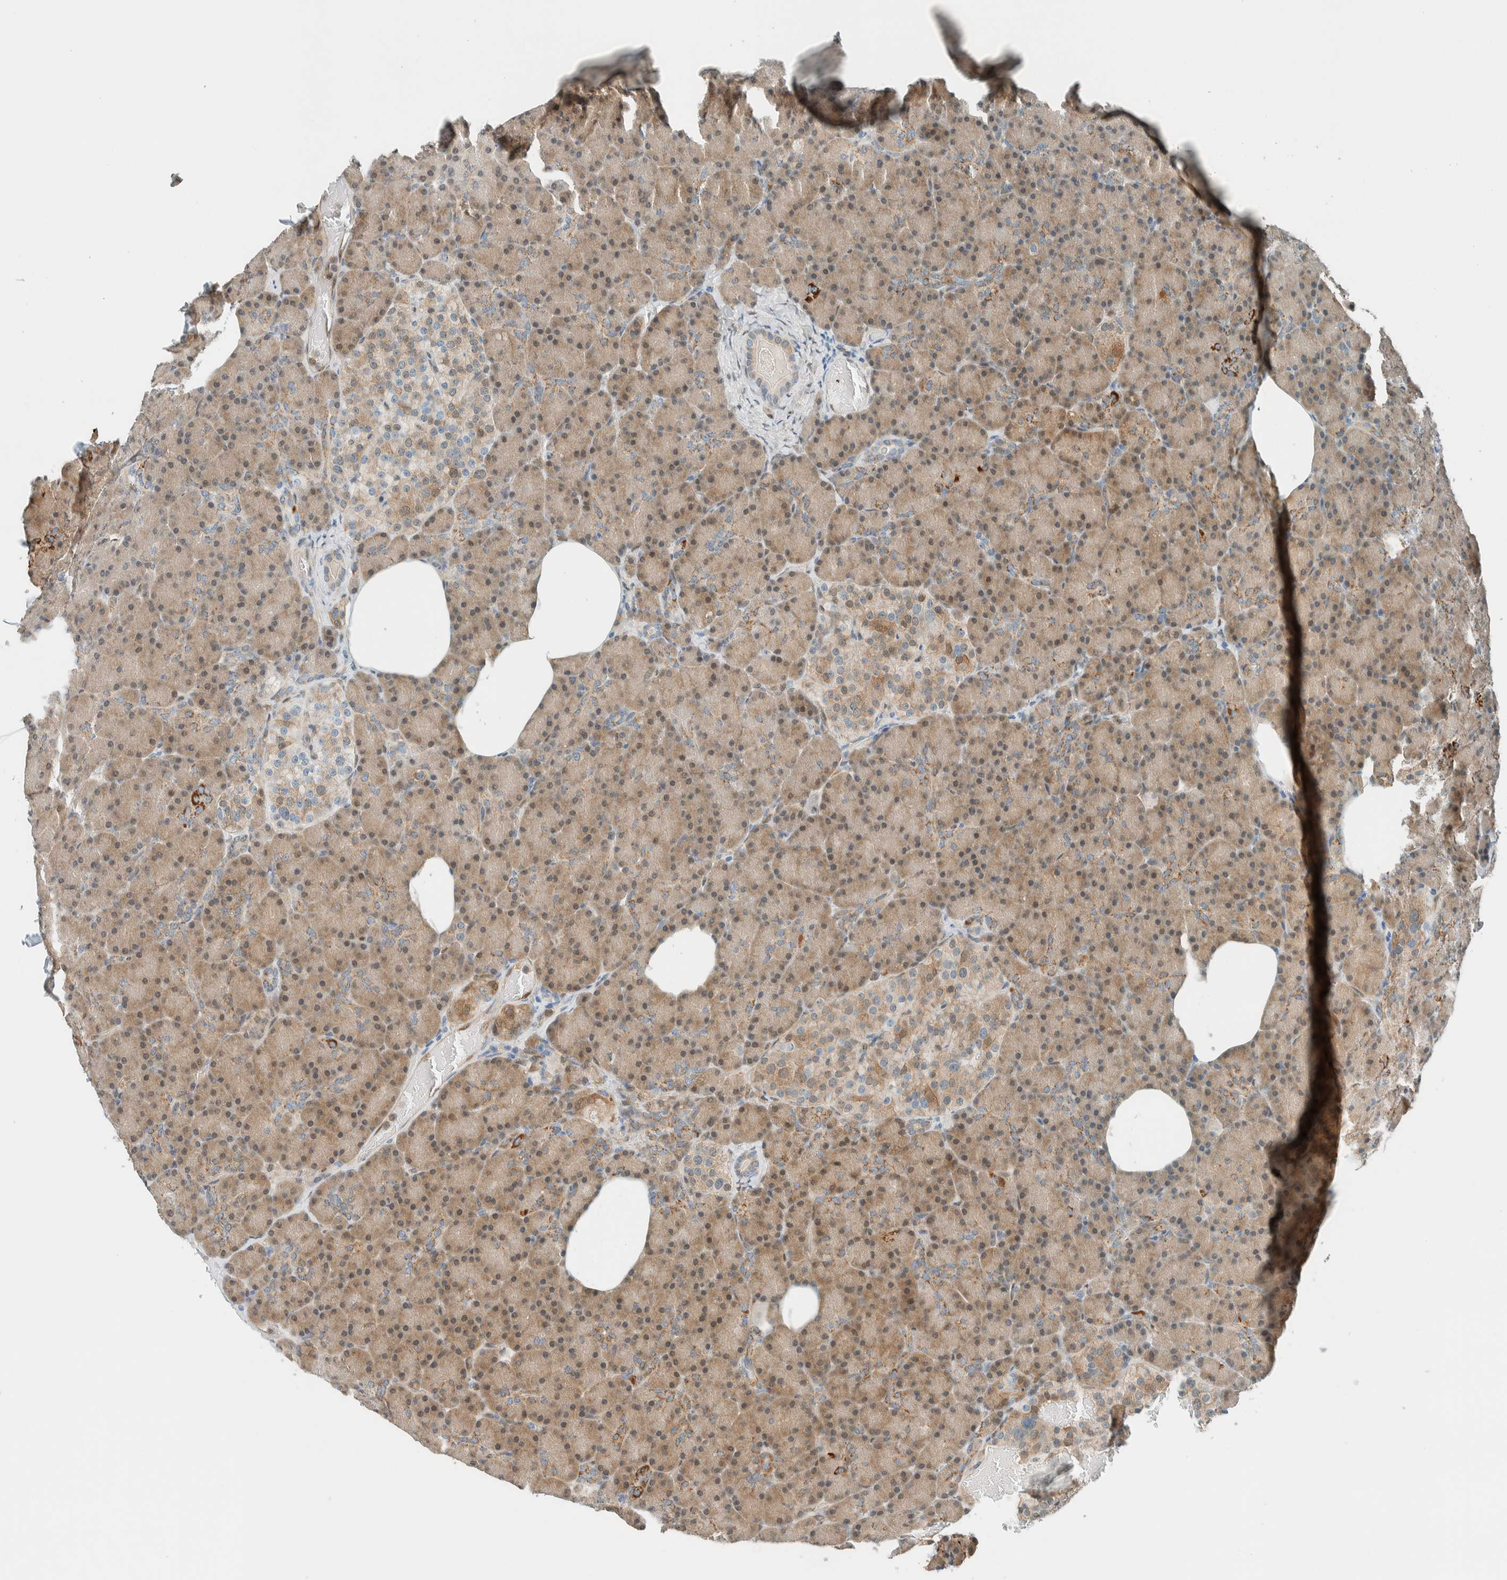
{"staining": {"intensity": "moderate", "quantity": ">75%", "location": "cytoplasmic/membranous,nuclear"}, "tissue": "pancreas", "cell_type": "Exocrine glandular cells", "image_type": "normal", "snomed": [{"axis": "morphology", "description": "Normal tissue, NOS"}, {"axis": "topography", "description": "Pancreas"}], "caption": "Protein expression by immunohistochemistry exhibits moderate cytoplasmic/membranous,nuclear expression in about >75% of exocrine glandular cells in benign pancreas.", "gene": "NXN", "patient": {"sex": "female", "age": 43}}